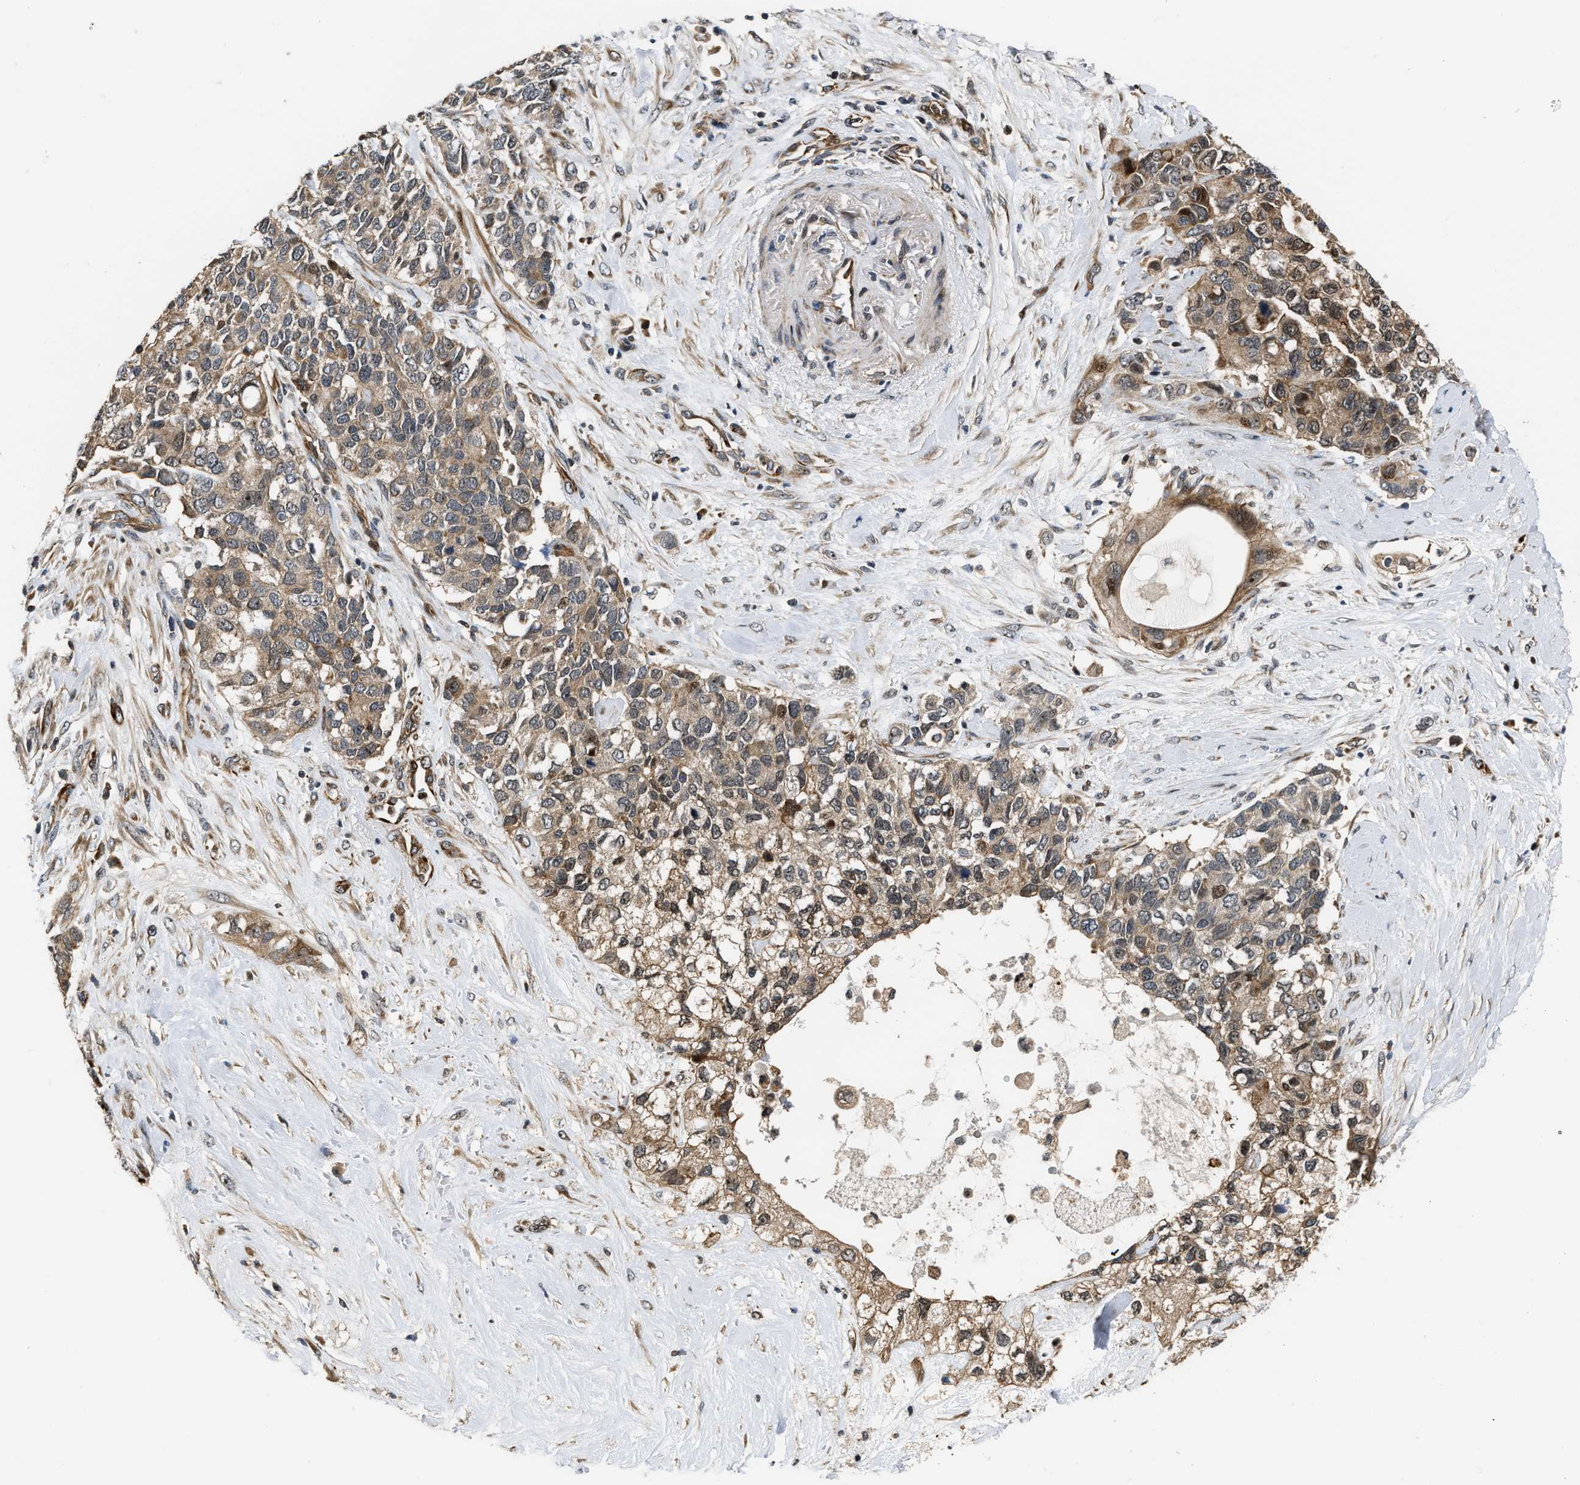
{"staining": {"intensity": "moderate", "quantity": ">75%", "location": "cytoplasmic/membranous"}, "tissue": "pancreatic cancer", "cell_type": "Tumor cells", "image_type": "cancer", "snomed": [{"axis": "morphology", "description": "Adenocarcinoma, NOS"}, {"axis": "topography", "description": "Pancreas"}], "caption": "Immunohistochemistry image of adenocarcinoma (pancreatic) stained for a protein (brown), which demonstrates medium levels of moderate cytoplasmic/membranous positivity in about >75% of tumor cells.", "gene": "ALDH3A2", "patient": {"sex": "female", "age": 56}}